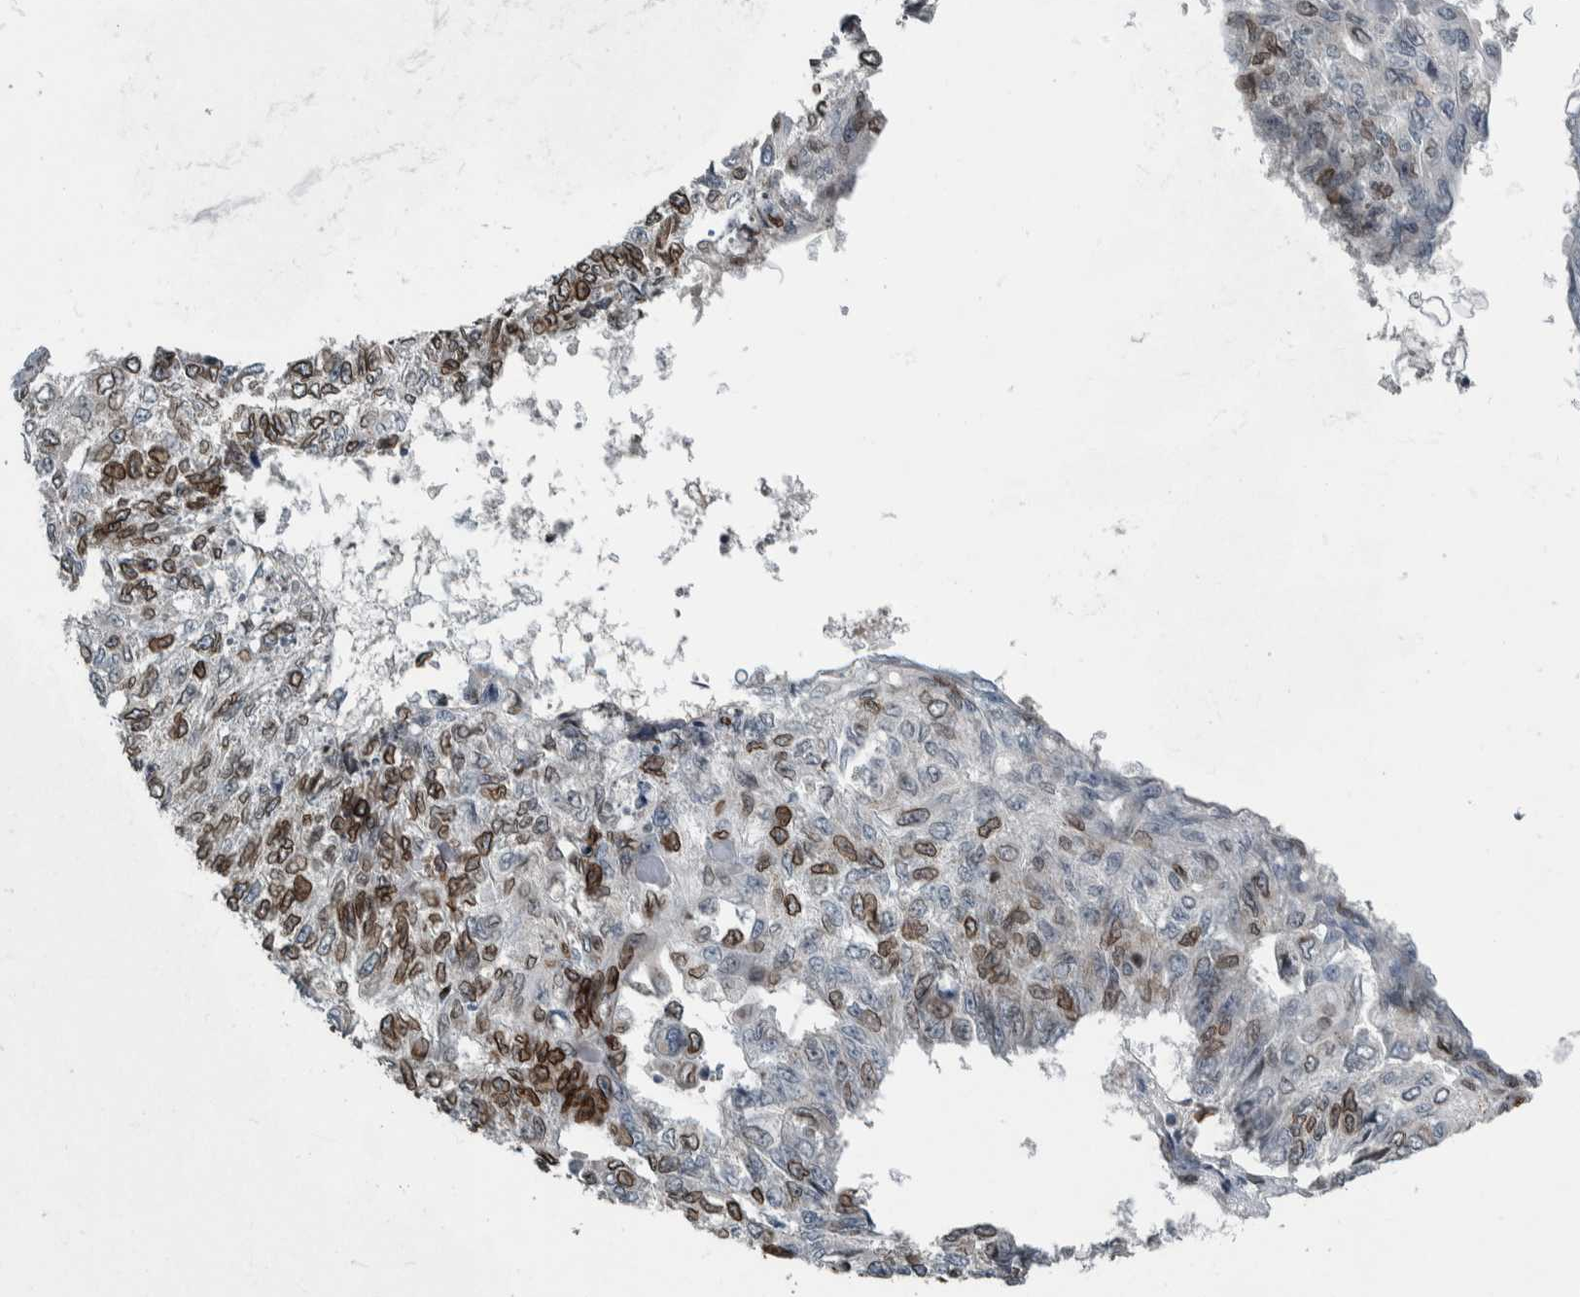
{"staining": {"intensity": "moderate", "quantity": "<25%", "location": "cytoplasmic/membranous,nuclear"}, "tissue": "endometrial cancer", "cell_type": "Tumor cells", "image_type": "cancer", "snomed": [{"axis": "morphology", "description": "Adenocarcinoma, NOS"}, {"axis": "topography", "description": "Endometrium"}], "caption": "About <25% of tumor cells in adenocarcinoma (endometrial) show moderate cytoplasmic/membranous and nuclear protein positivity as visualized by brown immunohistochemical staining.", "gene": "FAM135B", "patient": {"sex": "female", "age": 32}}